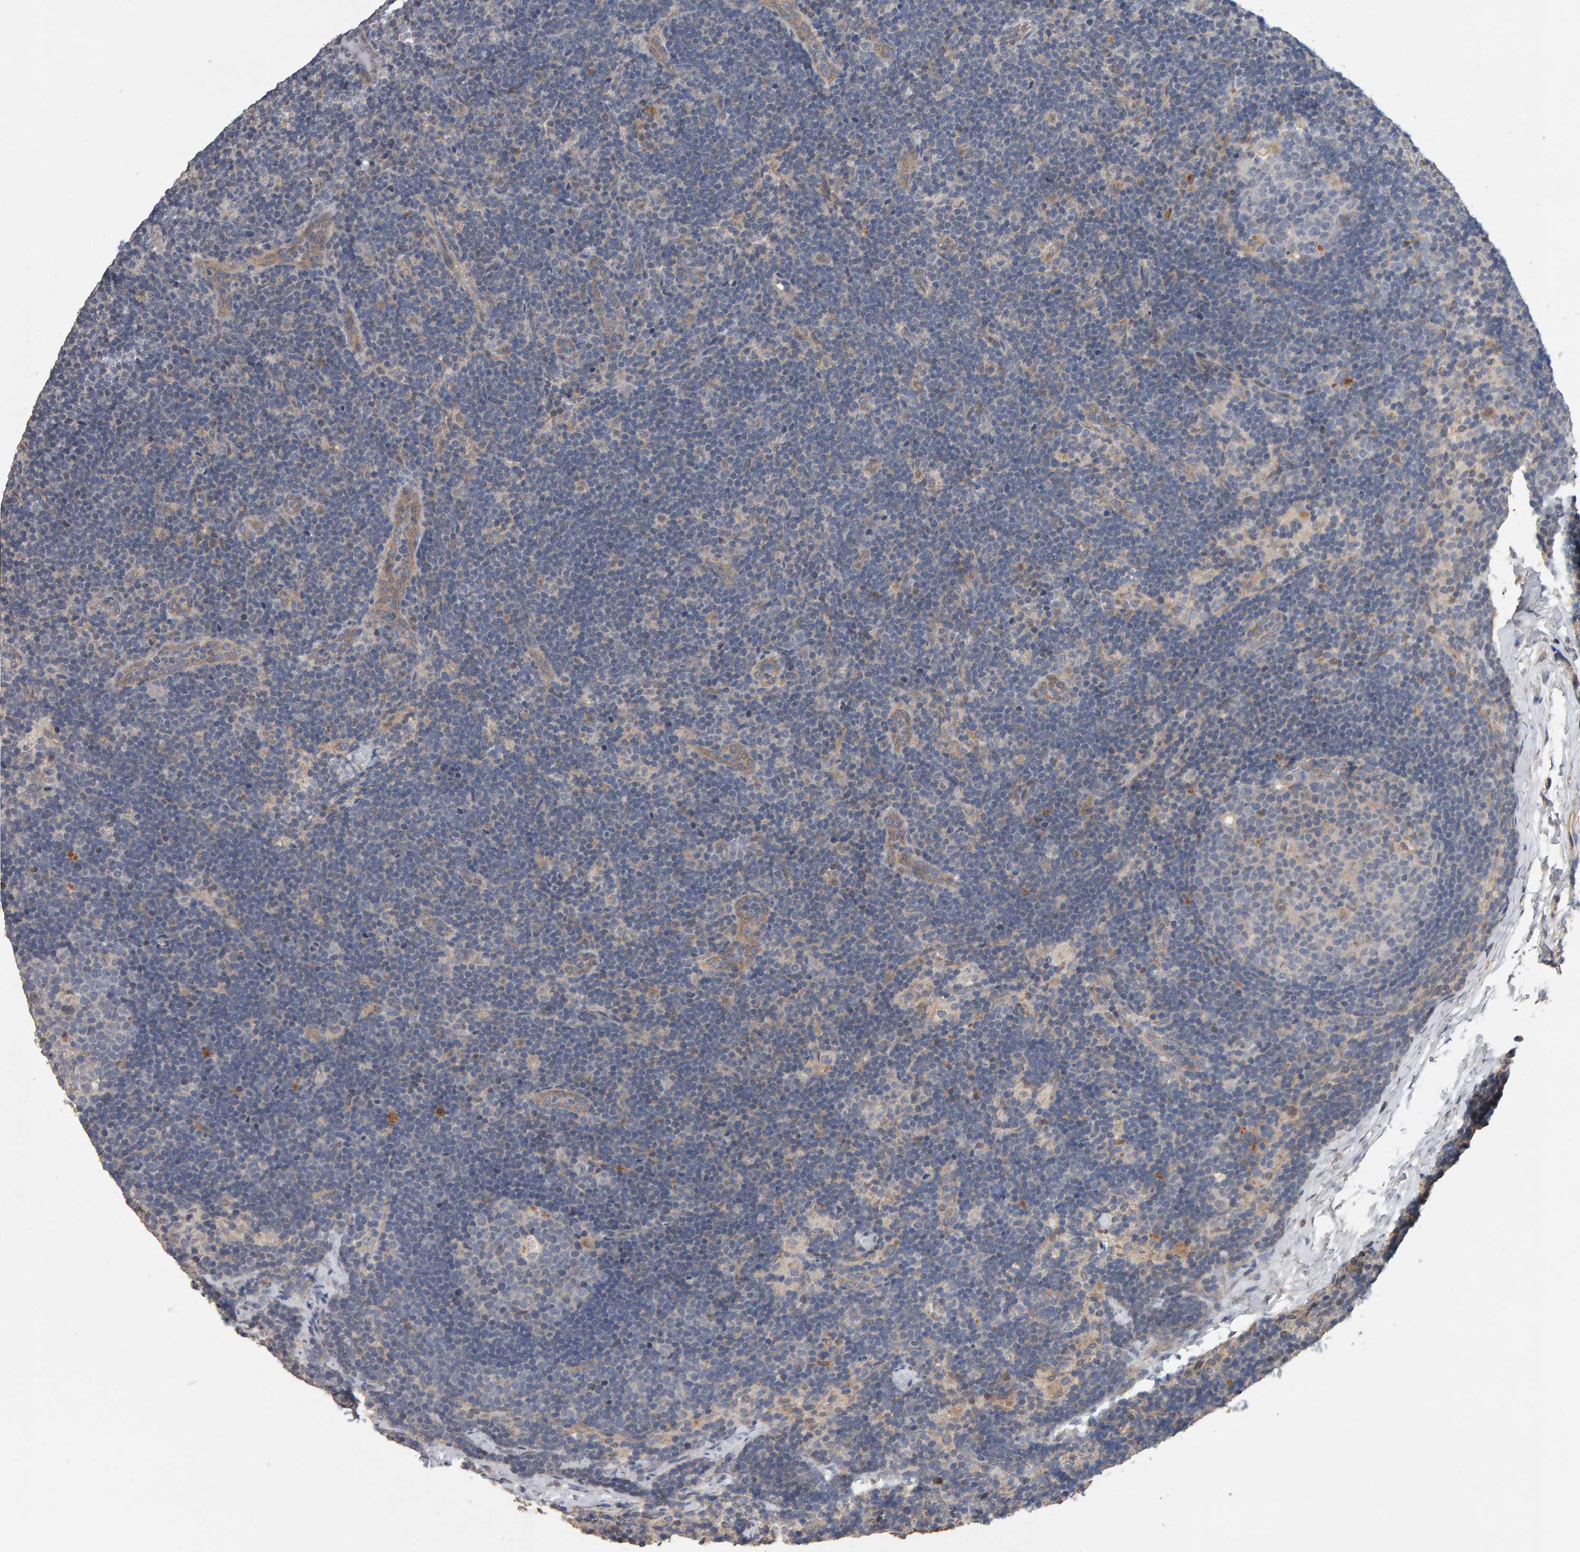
{"staining": {"intensity": "negative", "quantity": "none", "location": "none"}, "tissue": "lymph node", "cell_type": "Germinal center cells", "image_type": "normal", "snomed": [{"axis": "morphology", "description": "Normal tissue, NOS"}, {"axis": "topography", "description": "Lymph node"}], "caption": "This is an immunohistochemistry image of normal human lymph node. There is no staining in germinal center cells.", "gene": "COASY", "patient": {"sex": "female", "age": 22}}